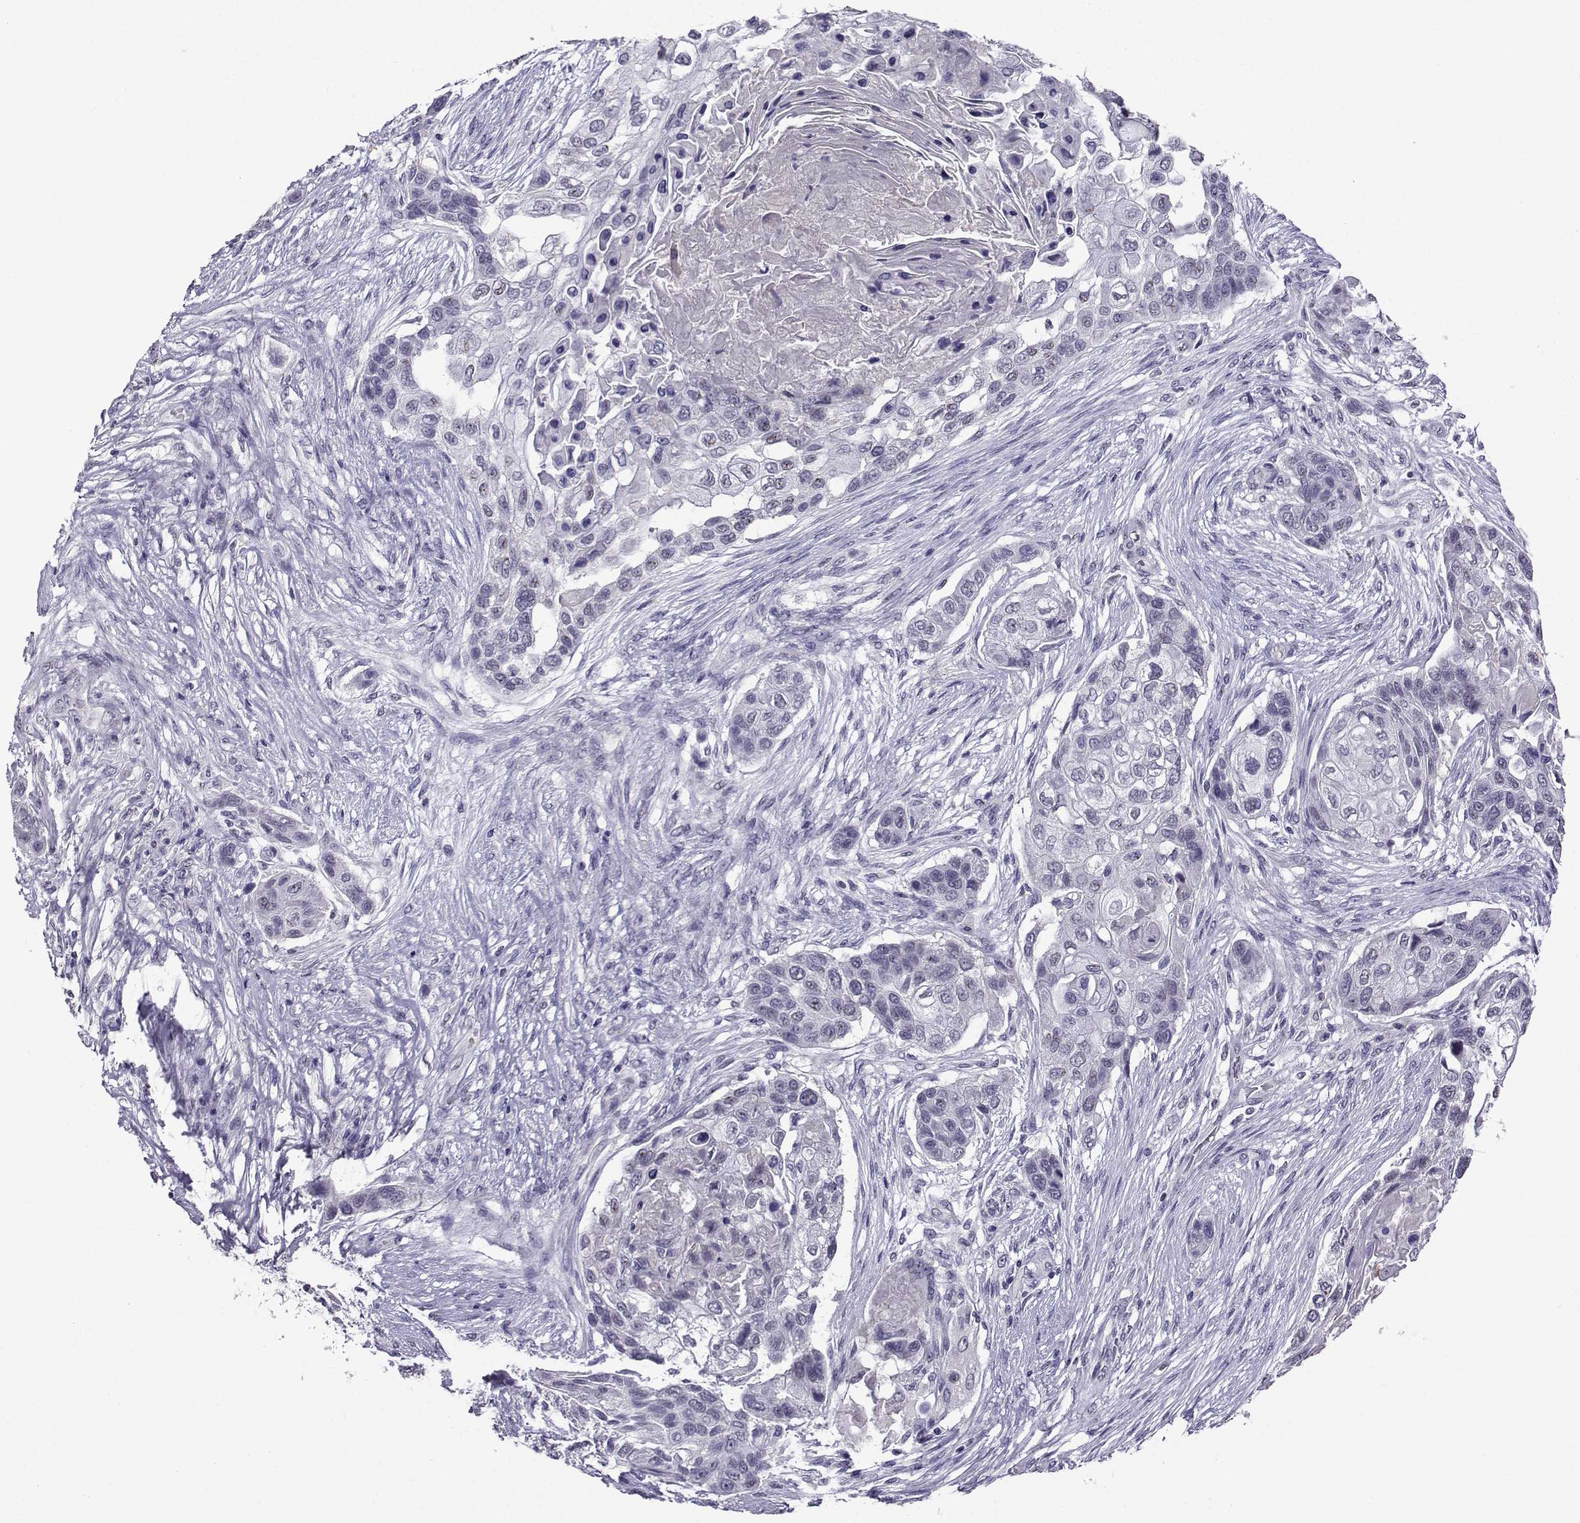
{"staining": {"intensity": "negative", "quantity": "none", "location": "none"}, "tissue": "lung cancer", "cell_type": "Tumor cells", "image_type": "cancer", "snomed": [{"axis": "morphology", "description": "Squamous cell carcinoma, NOS"}, {"axis": "topography", "description": "Lung"}], "caption": "Micrograph shows no protein staining in tumor cells of lung squamous cell carcinoma tissue.", "gene": "LRFN2", "patient": {"sex": "male", "age": 69}}